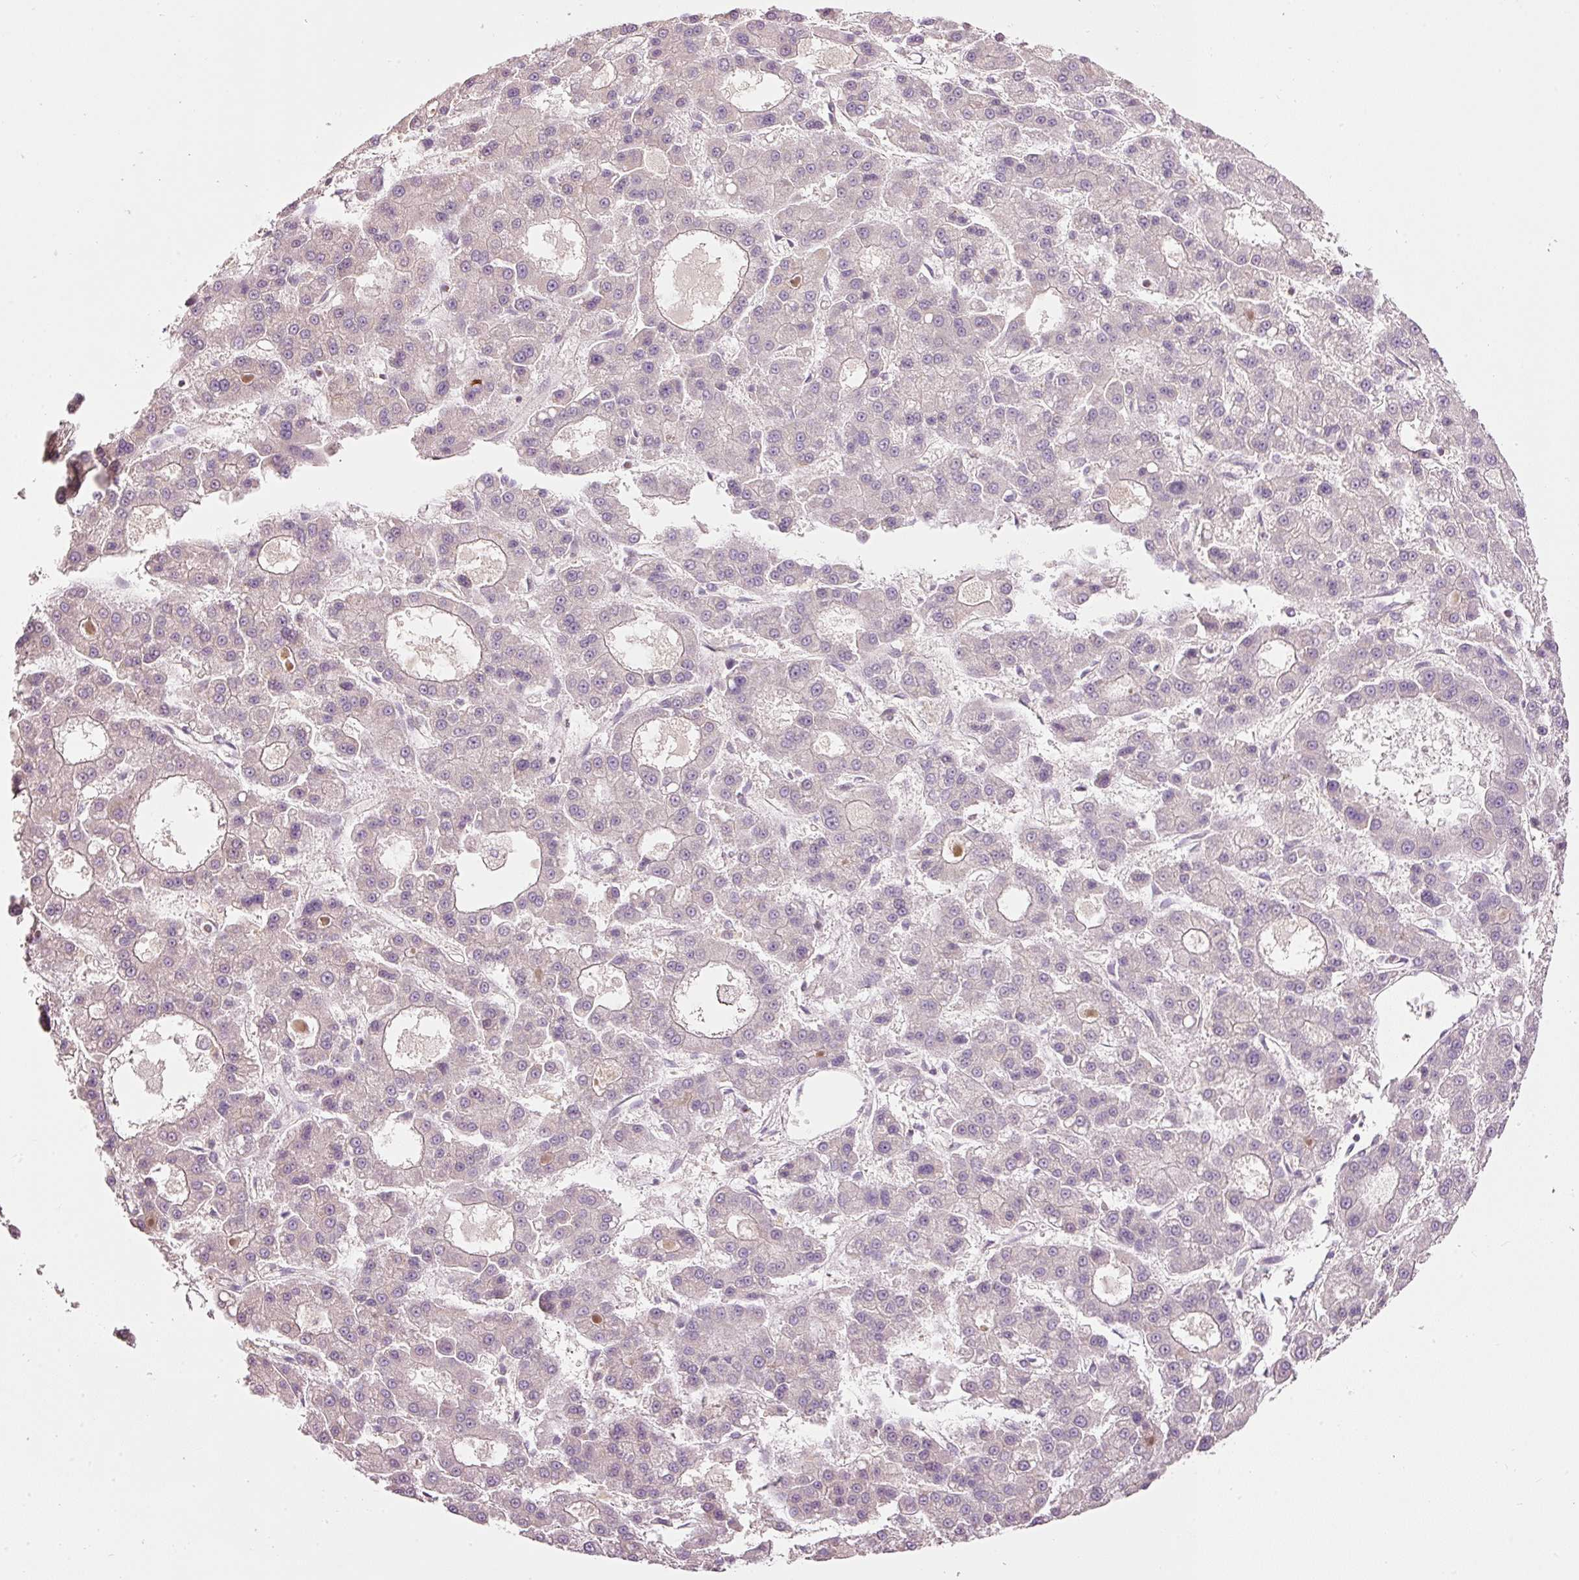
{"staining": {"intensity": "negative", "quantity": "none", "location": "none"}, "tissue": "liver cancer", "cell_type": "Tumor cells", "image_type": "cancer", "snomed": [{"axis": "morphology", "description": "Carcinoma, Hepatocellular, NOS"}, {"axis": "topography", "description": "Liver"}], "caption": "Immunohistochemistry micrograph of neoplastic tissue: human liver cancer (hepatocellular carcinoma) stained with DAB (3,3'-diaminobenzidine) displays no significant protein expression in tumor cells. (Brightfield microscopy of DAB (3,3'-diaminobenzidine) immunohistochemistry (IHC) at high magnification).", "gene": "SIPA1", "patient": {"sex": "male", "age": 70}}